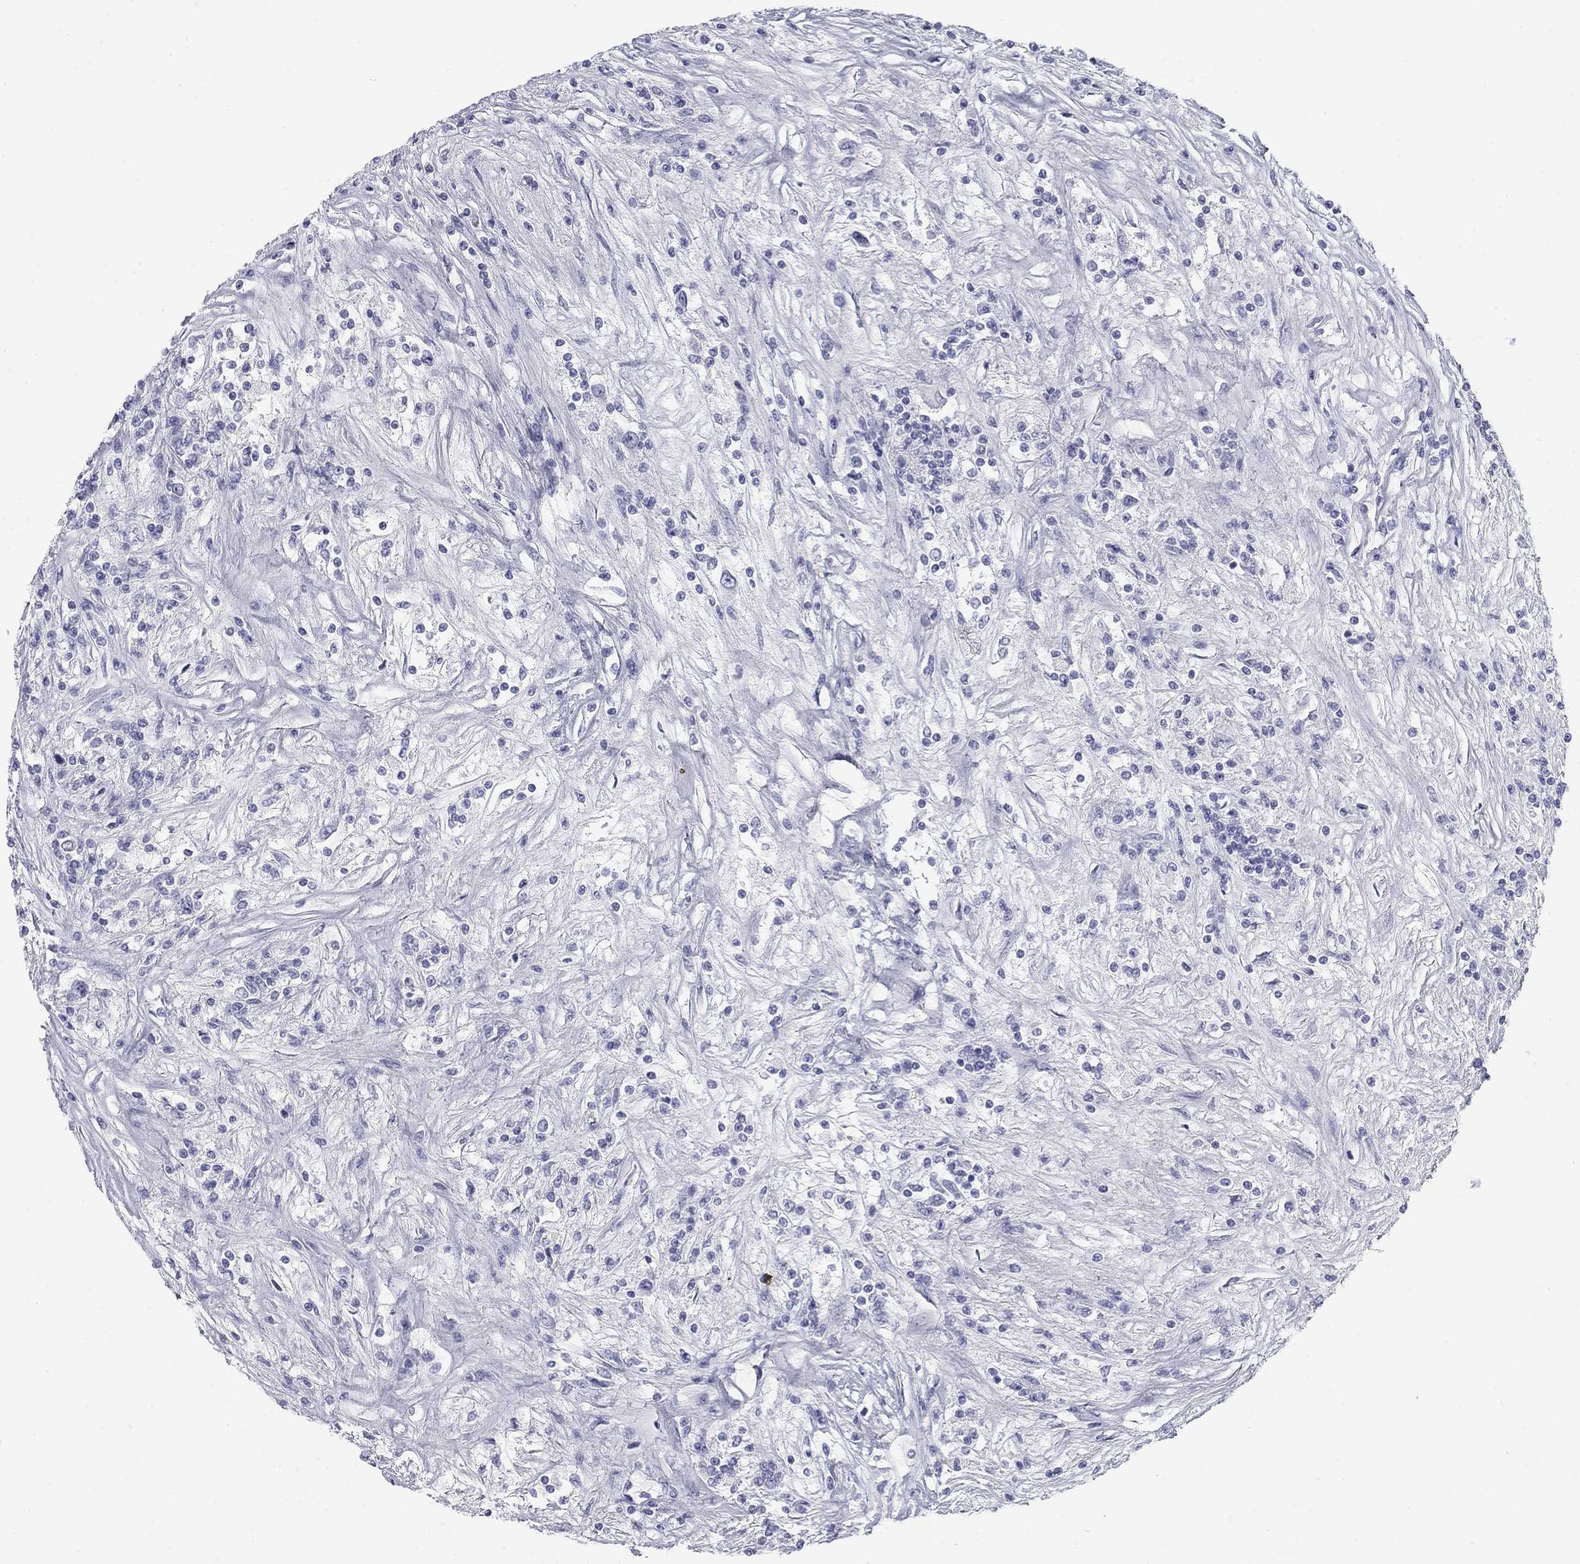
{"staining": {"intensity": "negative", "quantity": "none", "location": "none"}, "tissue": "renal cancer", "cell_type": "Tumor cells", "image_type": "cancer", "snomed": [{"axis": "morphology", "description": "Adenocarcinoma, NOS"}, {"axis": "topography", "description": "Kidney"}], "caption": "There is no significant positivity in tumor cells of renal adenocarcinoma. (DAB IHC visualized using brightfield microscopy, high magnification).", "gene": "CALB1", "patient": {"sex": "female", "age": 67}}